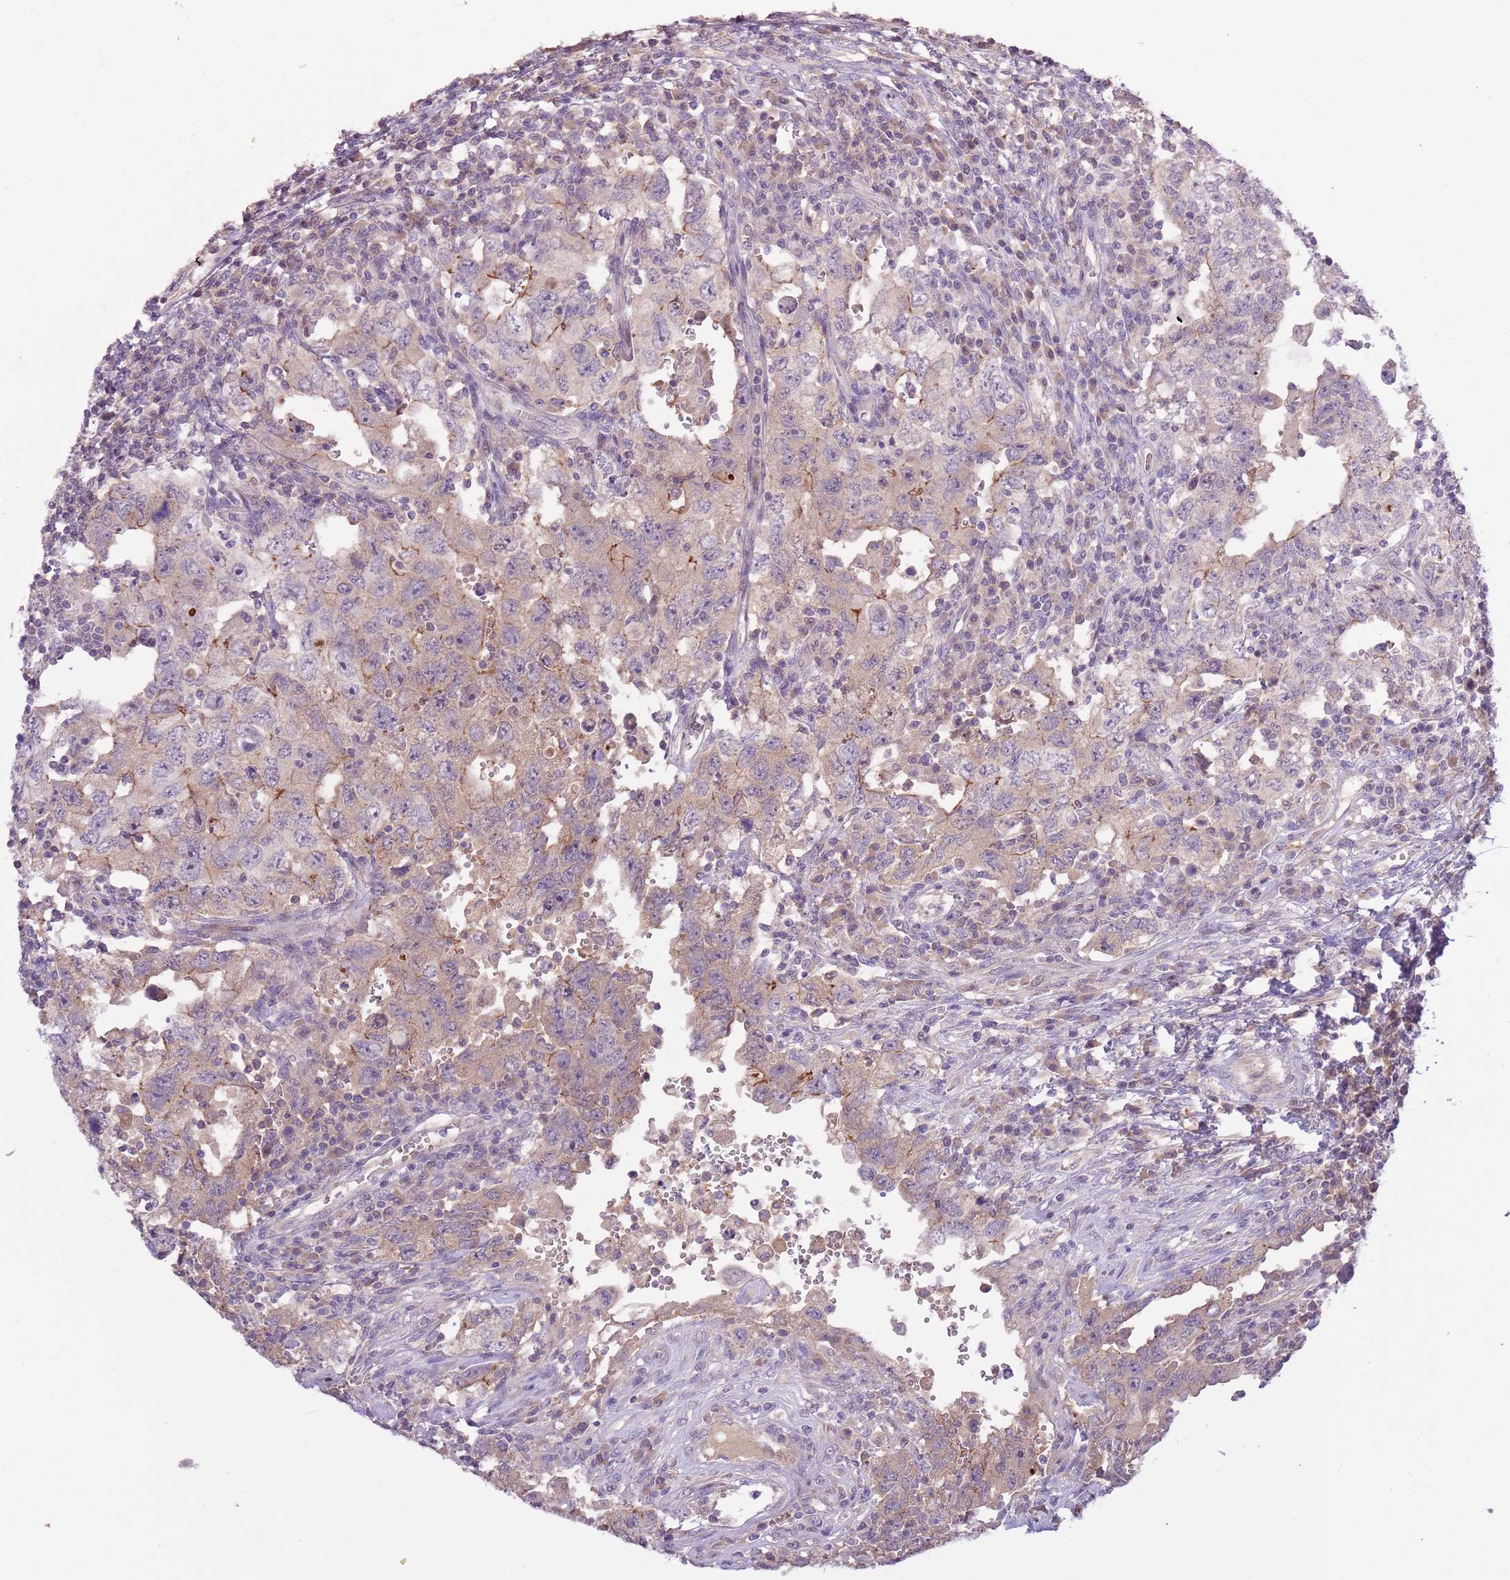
{"staining": {"intensity": "moderate", "quantity": "<25%", "location": "cytoplasmic/membranous"}, "tissue": "testis cancer", "cell_type": "Tumor cells", "image_type": "cancer", "snomed": [{"axis": "morphology", "description": "Carcinoma, Embryonal, NOS"}, {"axis": "topography", "description": "Testis"}], "caption": "Immunohistochemical staining of testis cancer (embryonal carcinoma) shows moderate cytoplasmic/membranous protein positivity in about <25% of tumor cells.", "gene": "SHROOM3", "patient": {"sex": "male", "age": 26}}